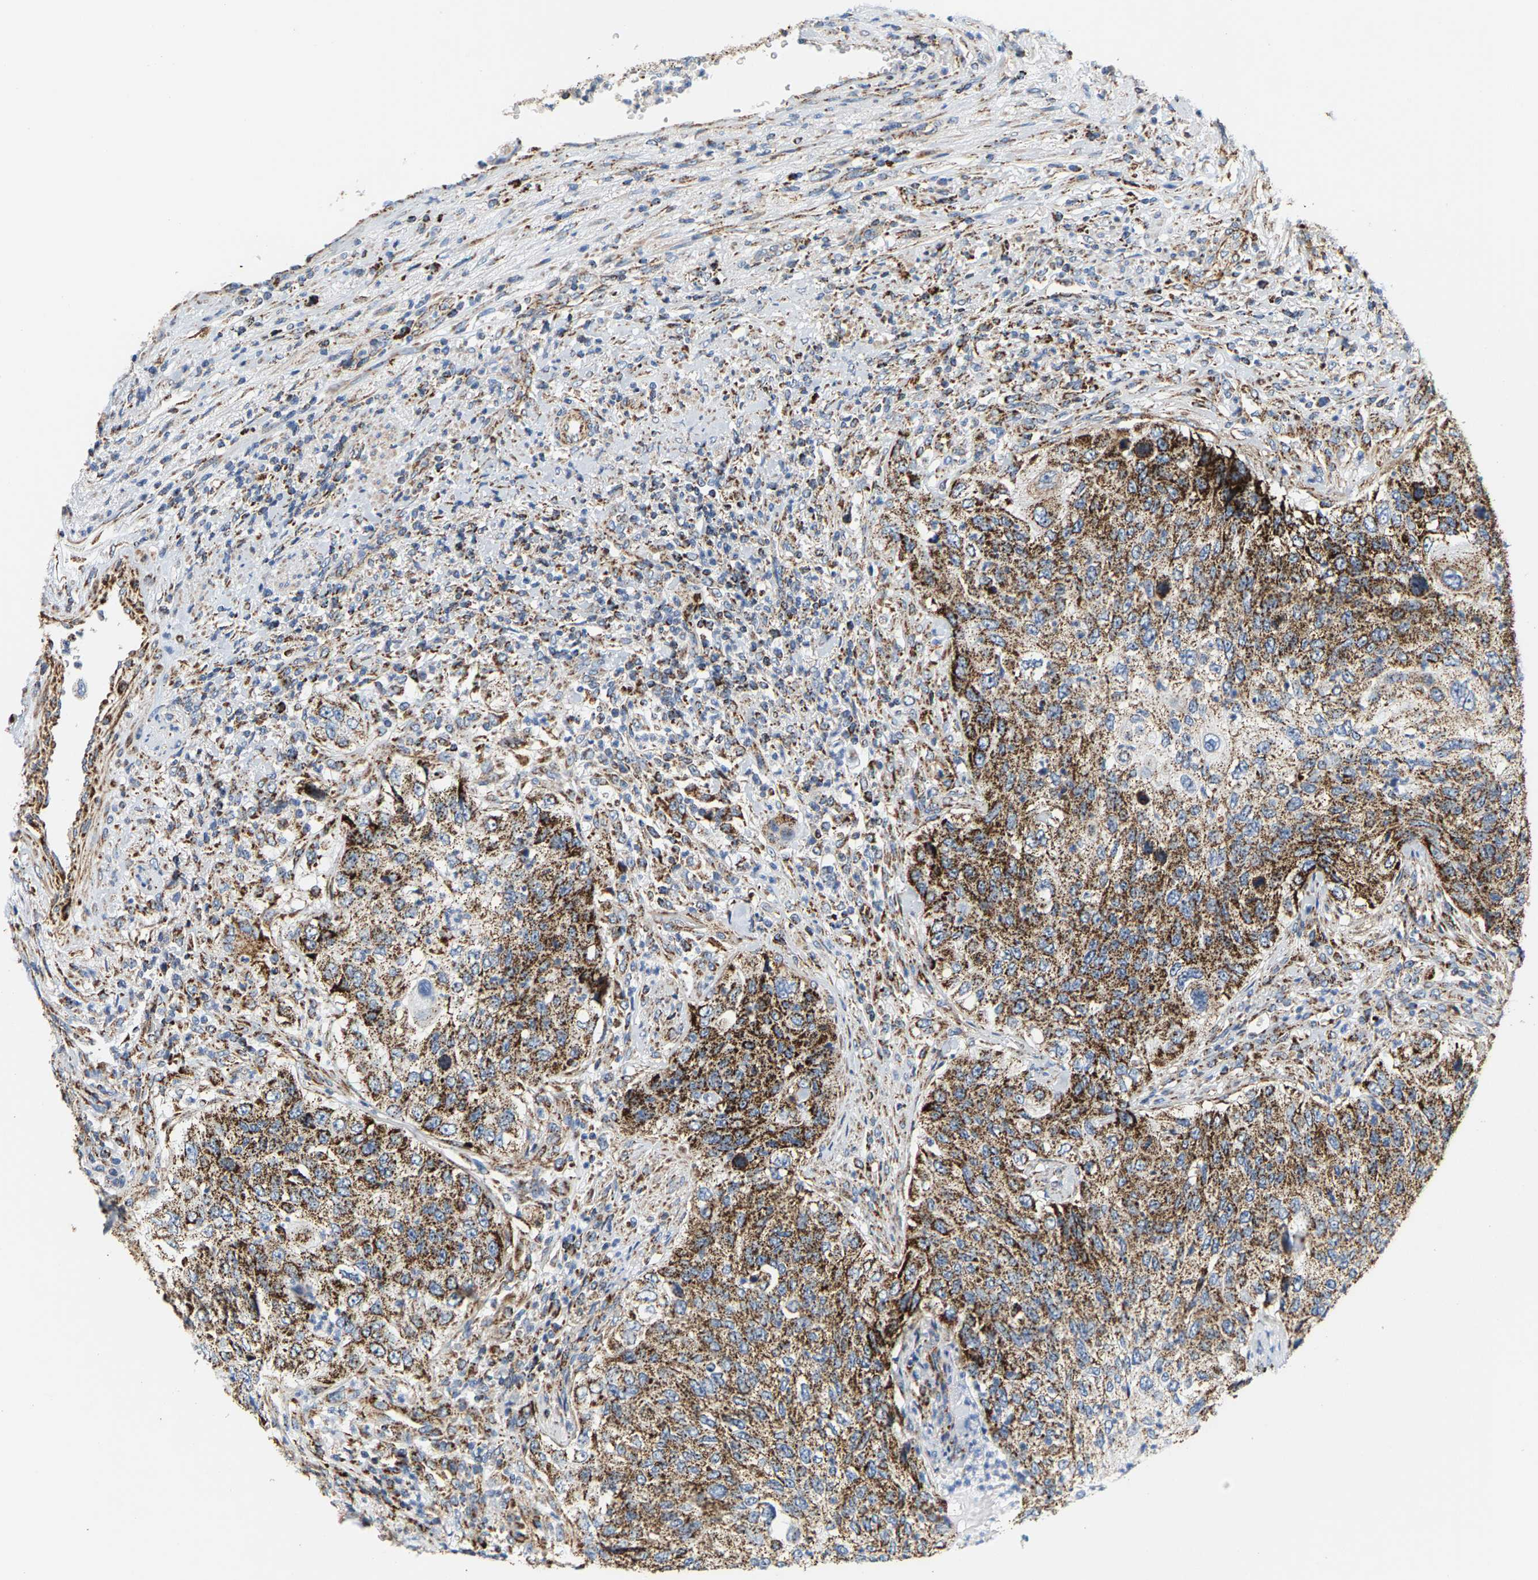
{"staining": {"intensity": "moderate", "quantity": ">75%", "location": "cytoplasmic/membranous"}, "tissue": "urothelial cancer", "cell_type": "Tumor cells", "image_type": "cancer", "snomed": [{"axis": "morphology", "description": "Urothelial carcinoma, High grade"}, {"axis": "topography", "description": "Urinary bladder"}], "caption": "IHC micrograph of human urothelial cancer stained for a protein (brown), which exhibits medium levels of moderate cytoplasmic/membranous staining in about >75% of tumor cells.", "gene": "SHMT2", "patient": {"sex": "female", "age": 60}}